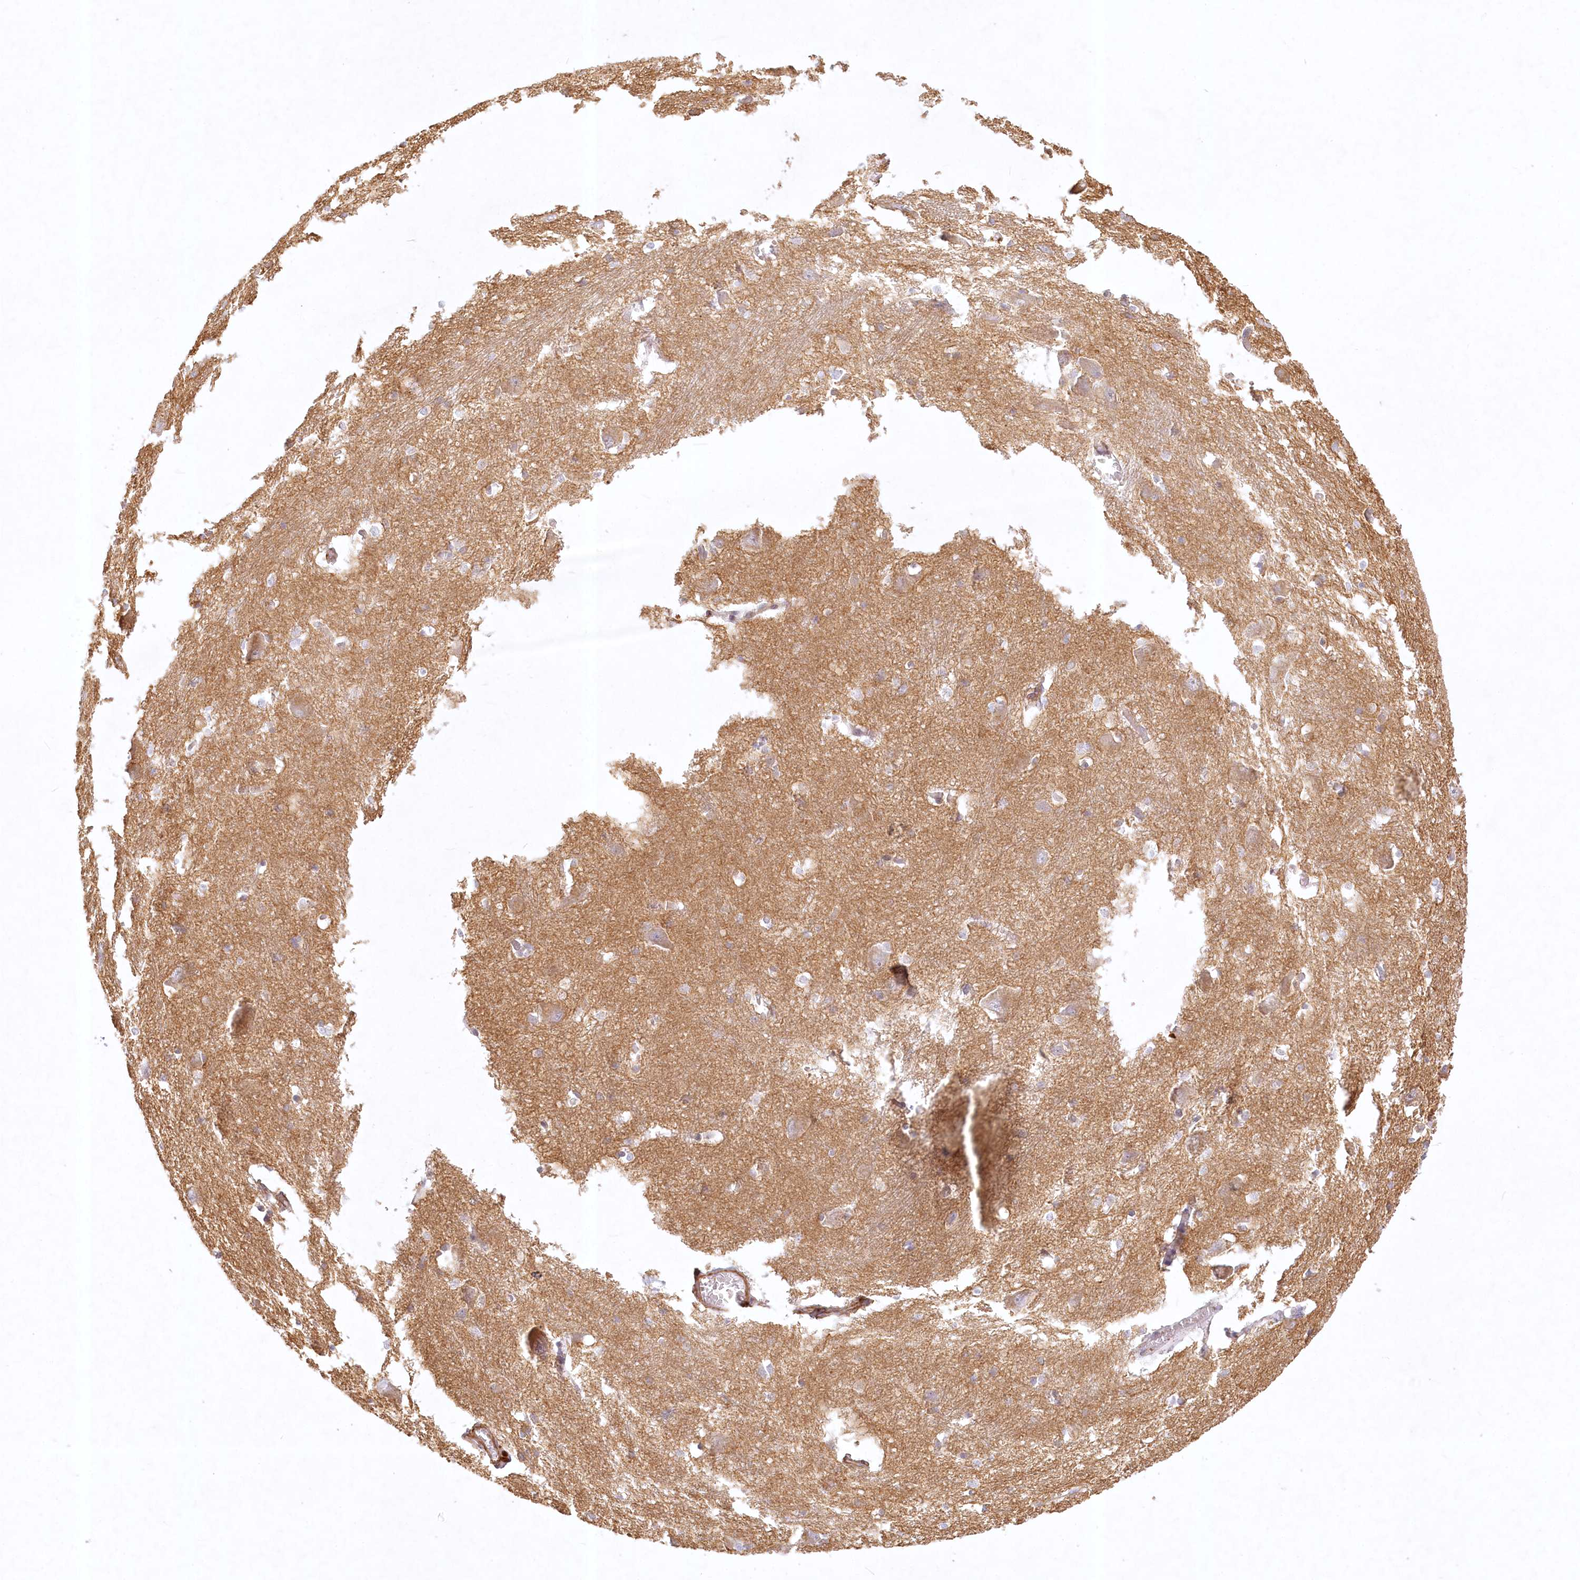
{"staining": {"intensity": "negative", "quantity": "none", "location": "none"}, "tissue": "caudate", "cell_type": "Glial cells", "image_type": "normal", "snomed": [{"axis": "morphology", "description": "Normal tissue, NOS"}, {"axis": "topography", "description": "Lateral ventricle wall"}], "caption": "Immunohistochemistry (IHC) of normal caudate shows no positivity in glial cells.", "gene": "INPP4B", "patient": {"sex": "male", "age": 37}}